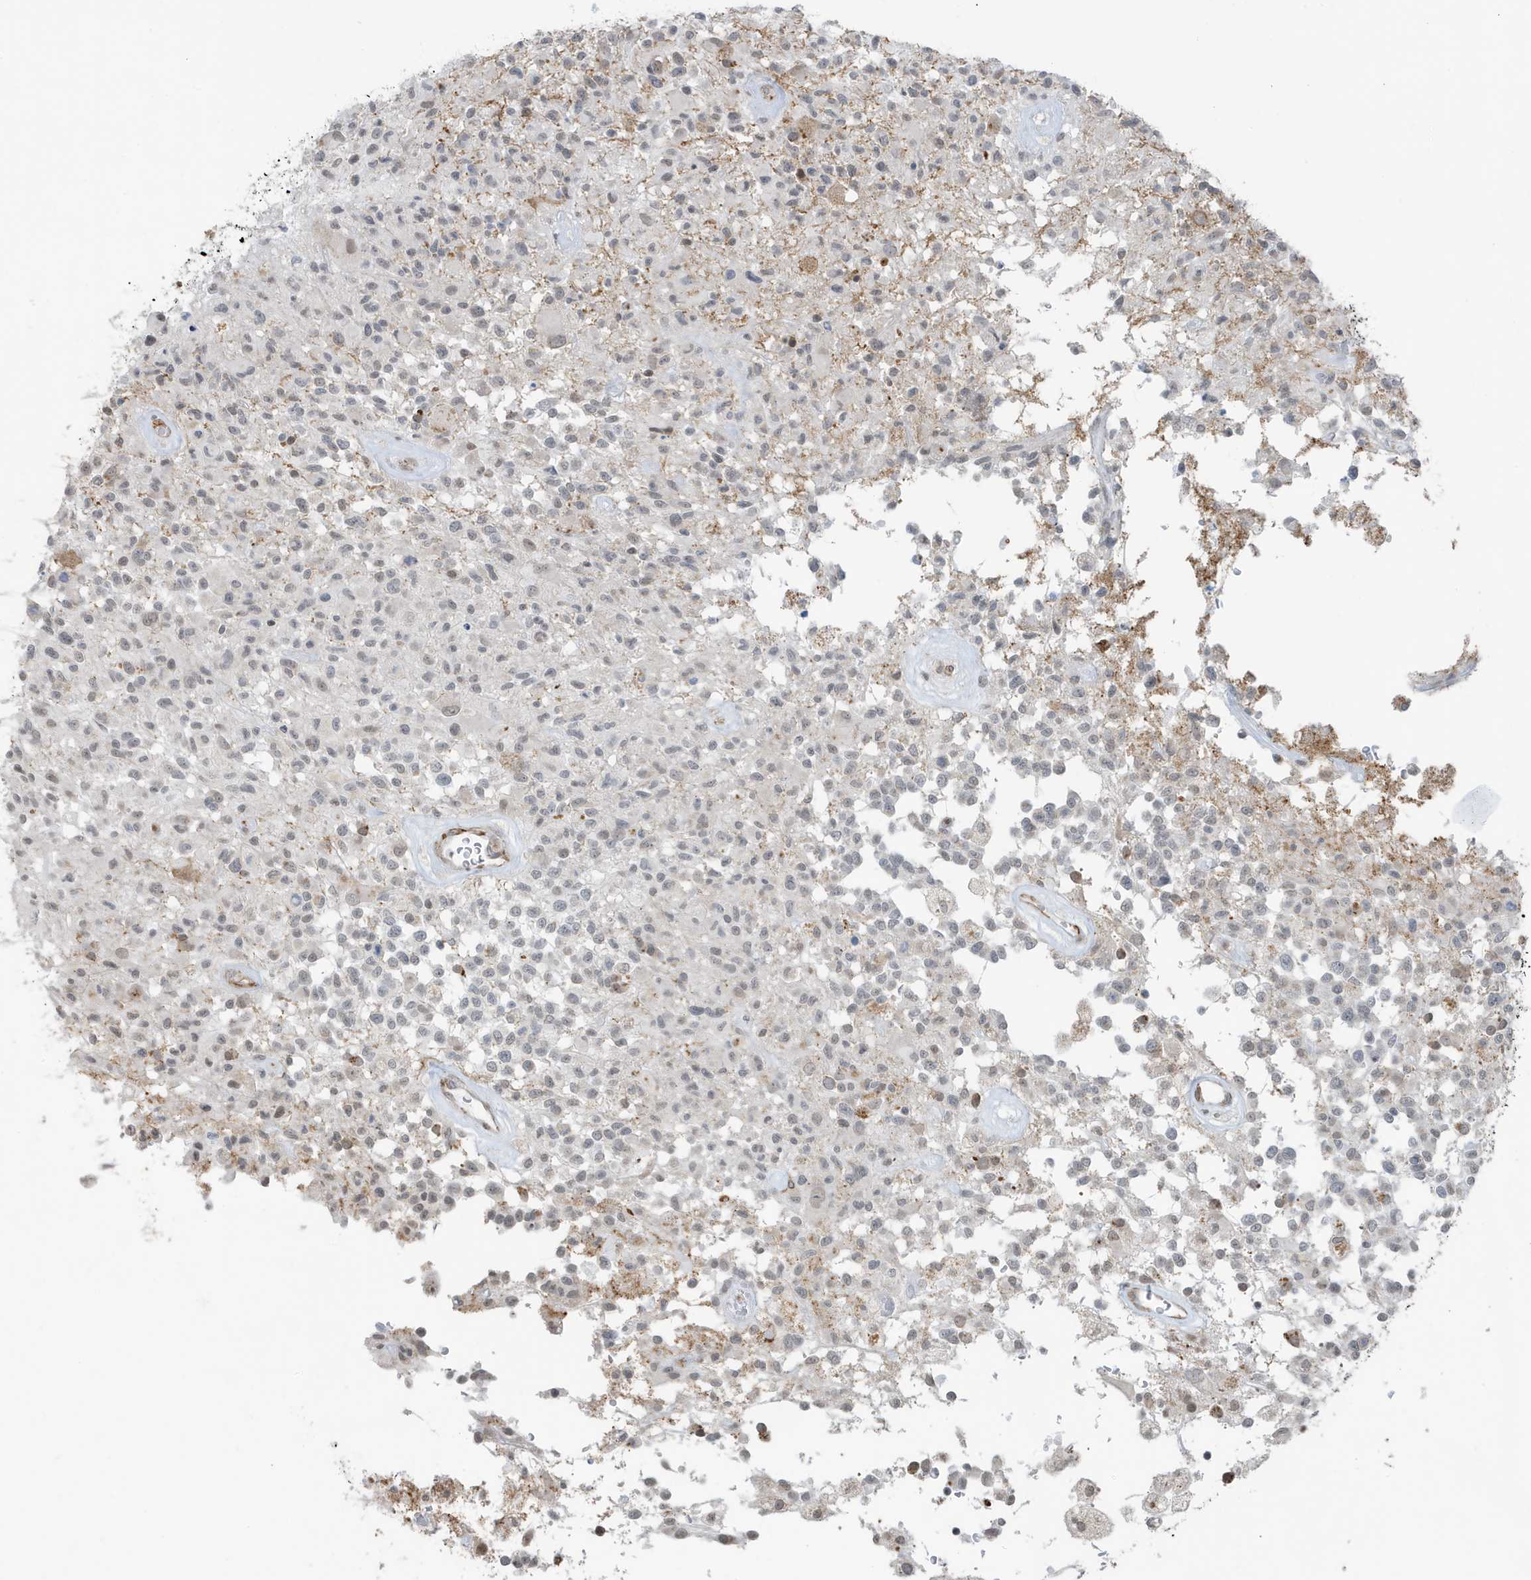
{"staining": {"intensity": "negative", "quantity": "none", "location": "none"}, "tissue": "glioma", "cell_type": "Tumor cells", "image_type": "cancer", "snomed": [{"axis": "morphology", "description": "Glioma, malignant, High grade"}, {"axis": "morphology", "description": "Glioblastoma, NOS"}, {"axis": "topography", "description": "Brain"}], "caption": "Photomicrograph shows no significant protein expression in tumor cells of glioma. Nuclei are stained in blue.", "gene": "CHCHD4", "patient": {"sex": "male", "age": 60}}